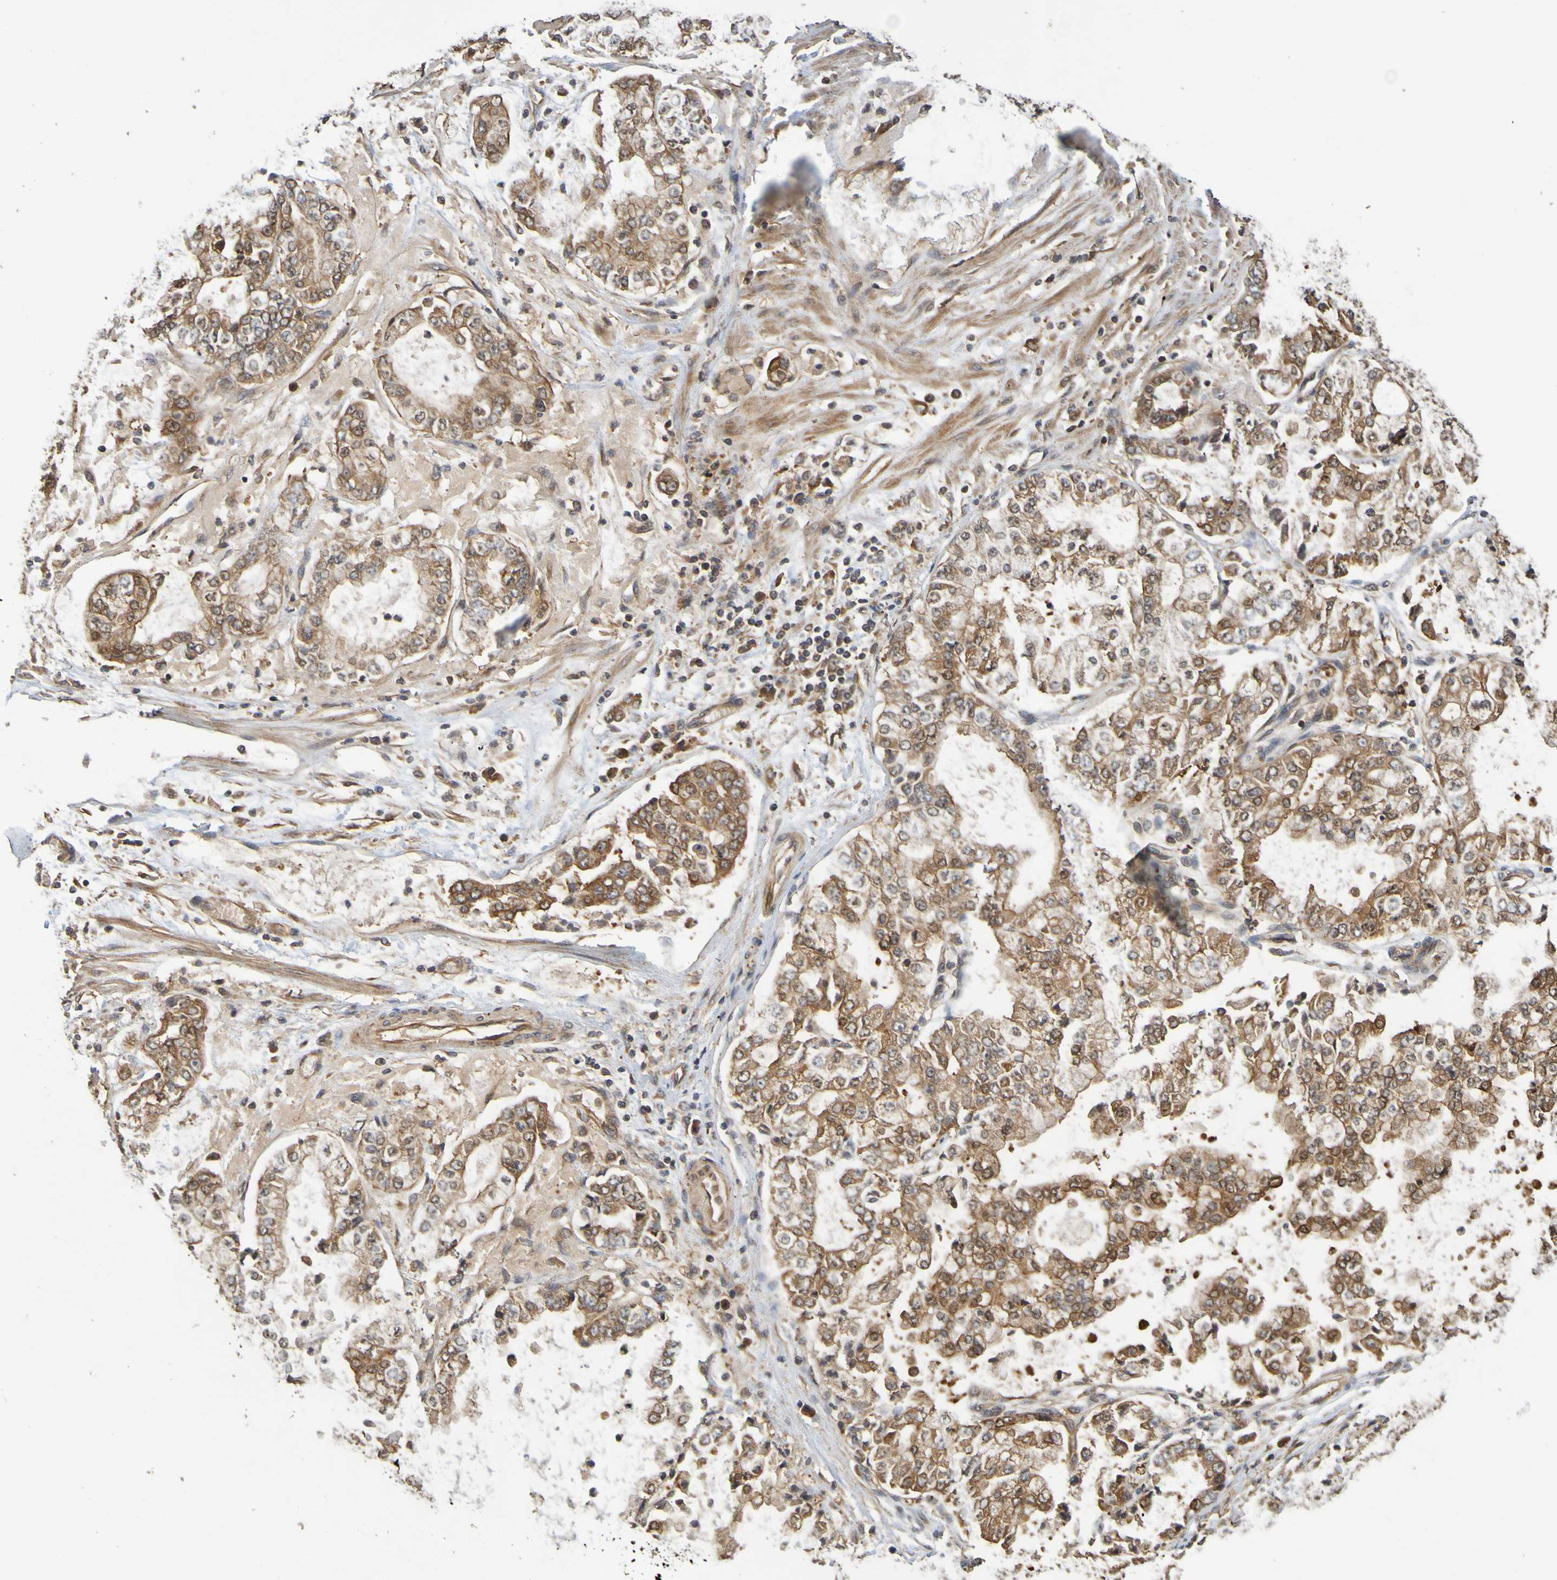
{"staining": {"intensity": "strong", "quantity": ">75%", "location": "cytoplasmic/membranous"}, "tissue": "stomach cancer", "cell_type": "Tumor cells", "image_type": "cancer", "snomed": [{"axis": "morphology", "description": "Adenocarcinoma, NOS"}, {"axis": "topography", "description": "Stomach"}], "caption": "Tumor cells show high levels of strong cytoplasmic/membranous positivity in approximately >75% of cells in human stomach adenocarcinoma.", "gene": "OCRL", "patient": {"sex": "male", "age": 76}}